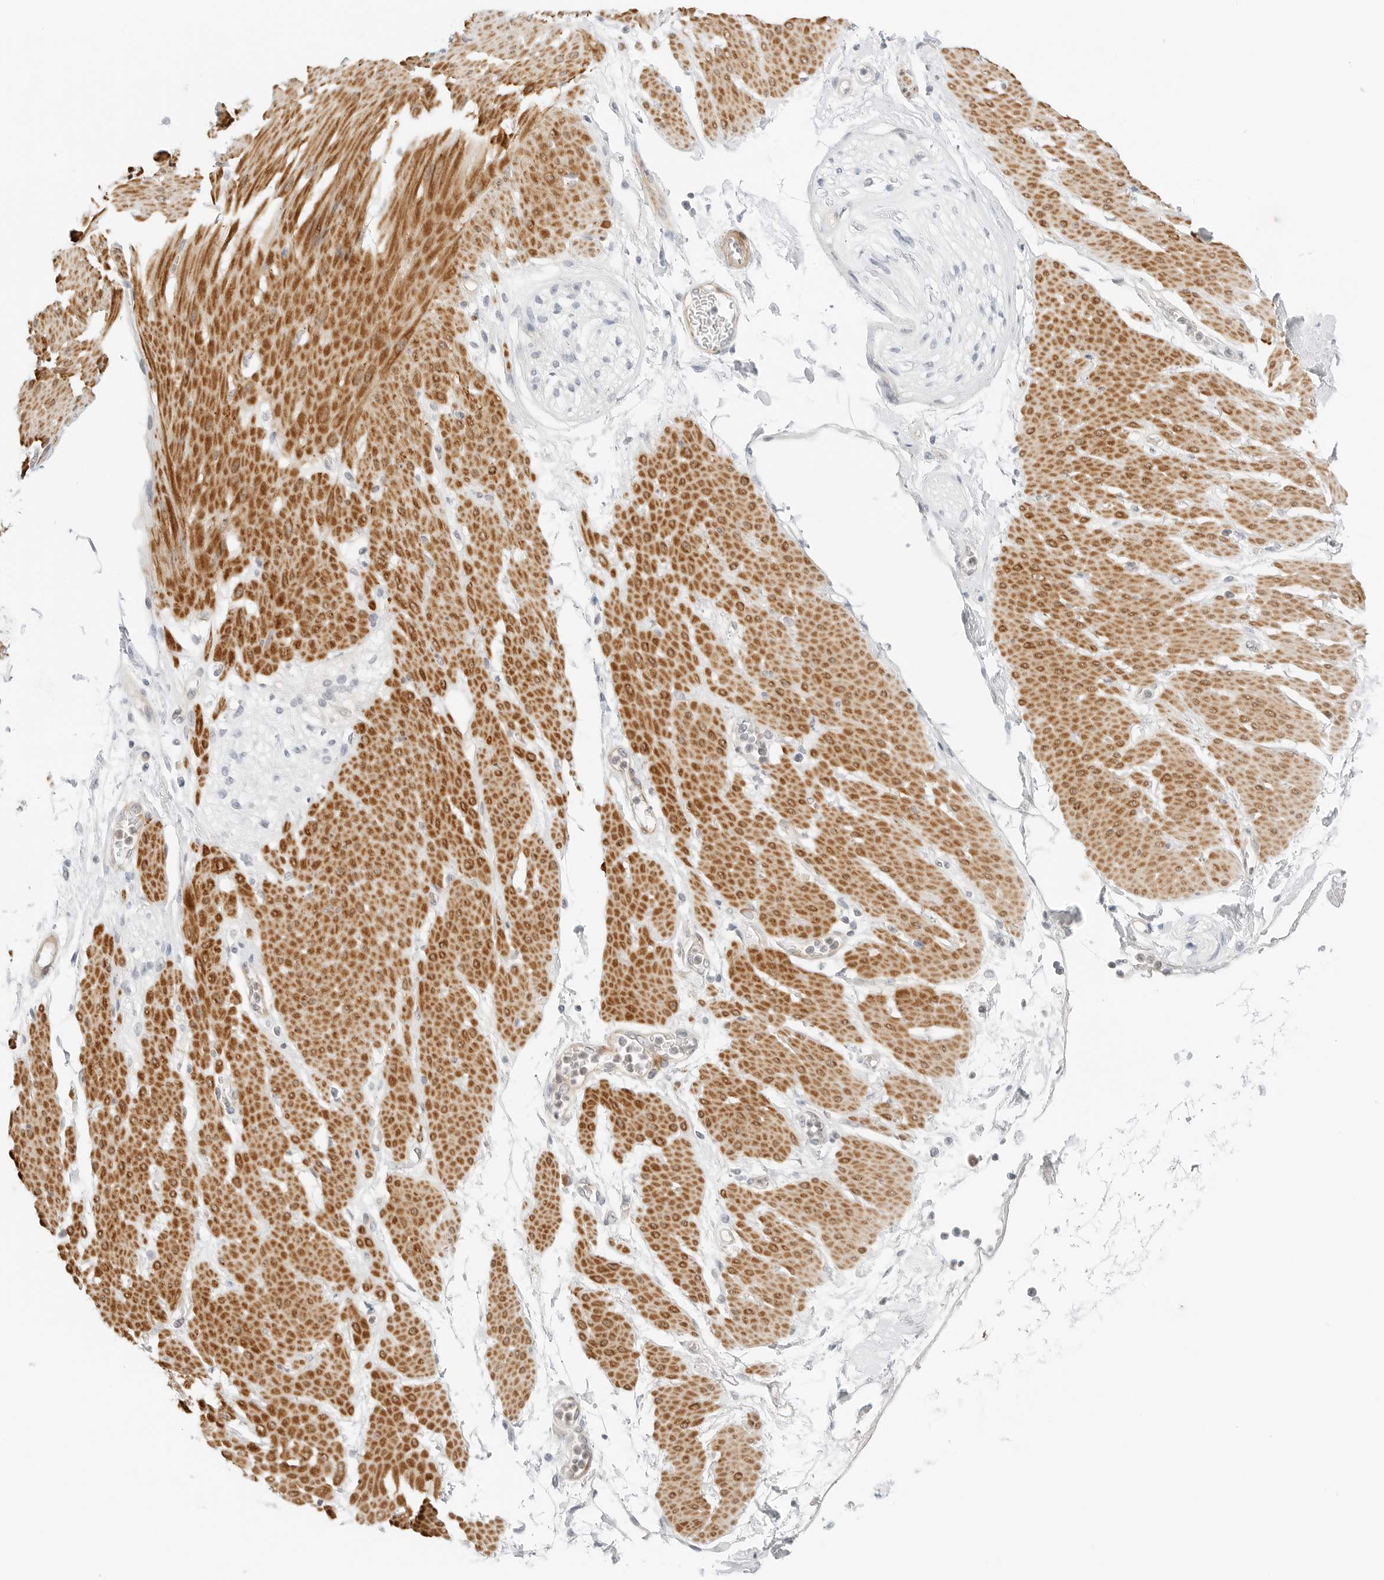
{"staining": {"intensity": "negative", "quantity": "none", "location": "none"}, "tissue": "adipose tissue", "cell_type": "Adipocytes", "image_type": "normal", "snomed": [{"axis": "morphology", "description": "Normal tissue, NOS"}, {"axis": "morphology", "description": "Adenocarcinoma, NOS"}, {"axis": "topography", "description": "Duodenum"}, {"axis": "topography", "description": "Peripheral nerve tissue"}], "caption": "Benign adipose tissue was stained to show a protein in brown. There is no significant staining in adipocytes. (DAB (3,3'-diaminobenzidine) immunohistochemistry (IHC) with hematoxylin counter stain).", "gene": "IQCC", "patient": {"sex": "female", "age": 60}}